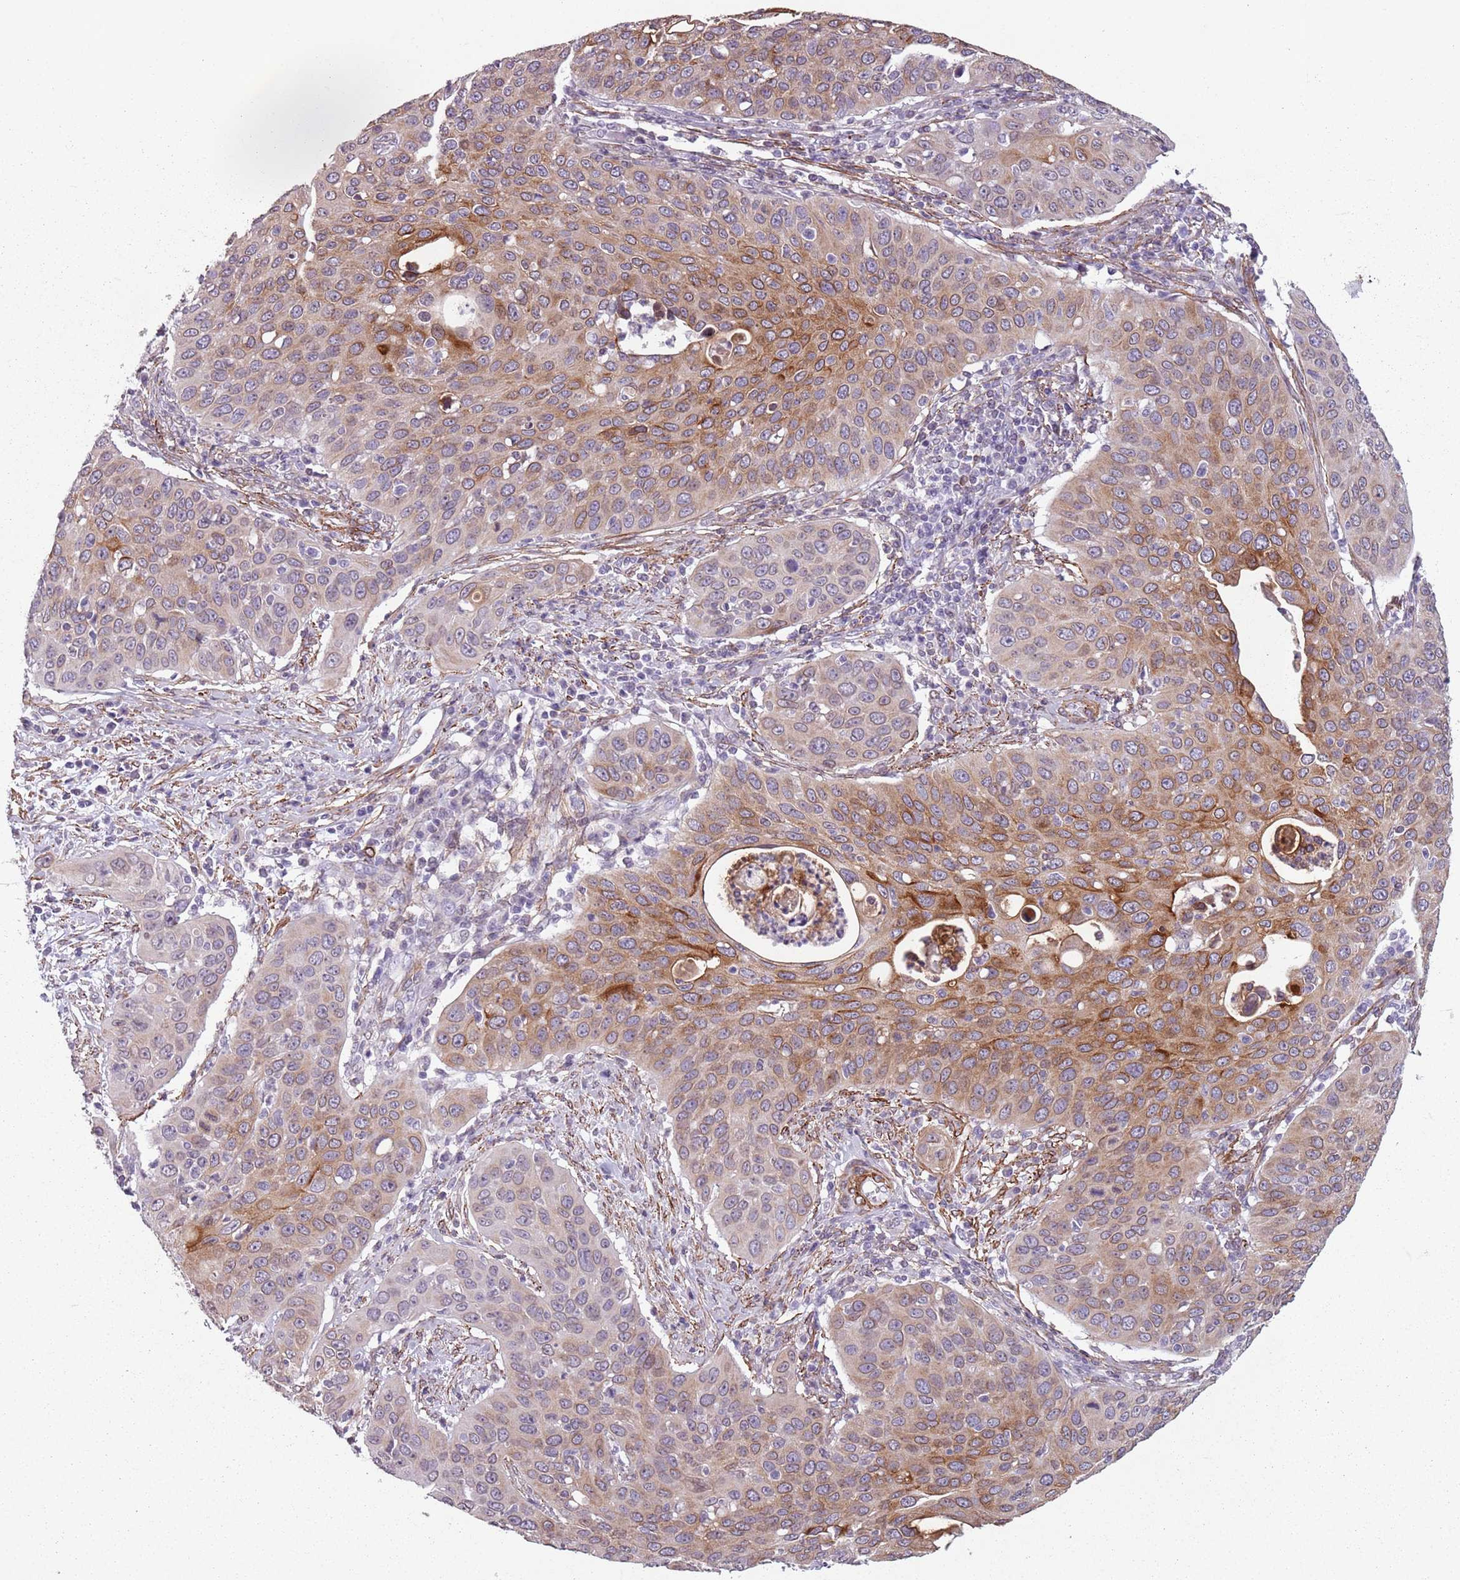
{"staining": {"intensity": "strong", "quantity": "25%-75%", "location": "cytoplasmic/membranous"}, "tissue": "cervical cancer", "cell_type": "Tumor cells", "image_type": "cancer", "snomed": [{"axis": "morphology", "description": "Squamous cell carcinoma, NOS"}, {"axis": "topography", "description": "Cervix"}], "caption": "Immunohistochemical staining of squamous cell carcinoma (cervical) reveals high levels of strong cytoplasmic/membranous protein positivity in approximately 25%-75% of tumor cells.", "gene": "TMC4", "patient": {"sex": "female", "age": 36}}